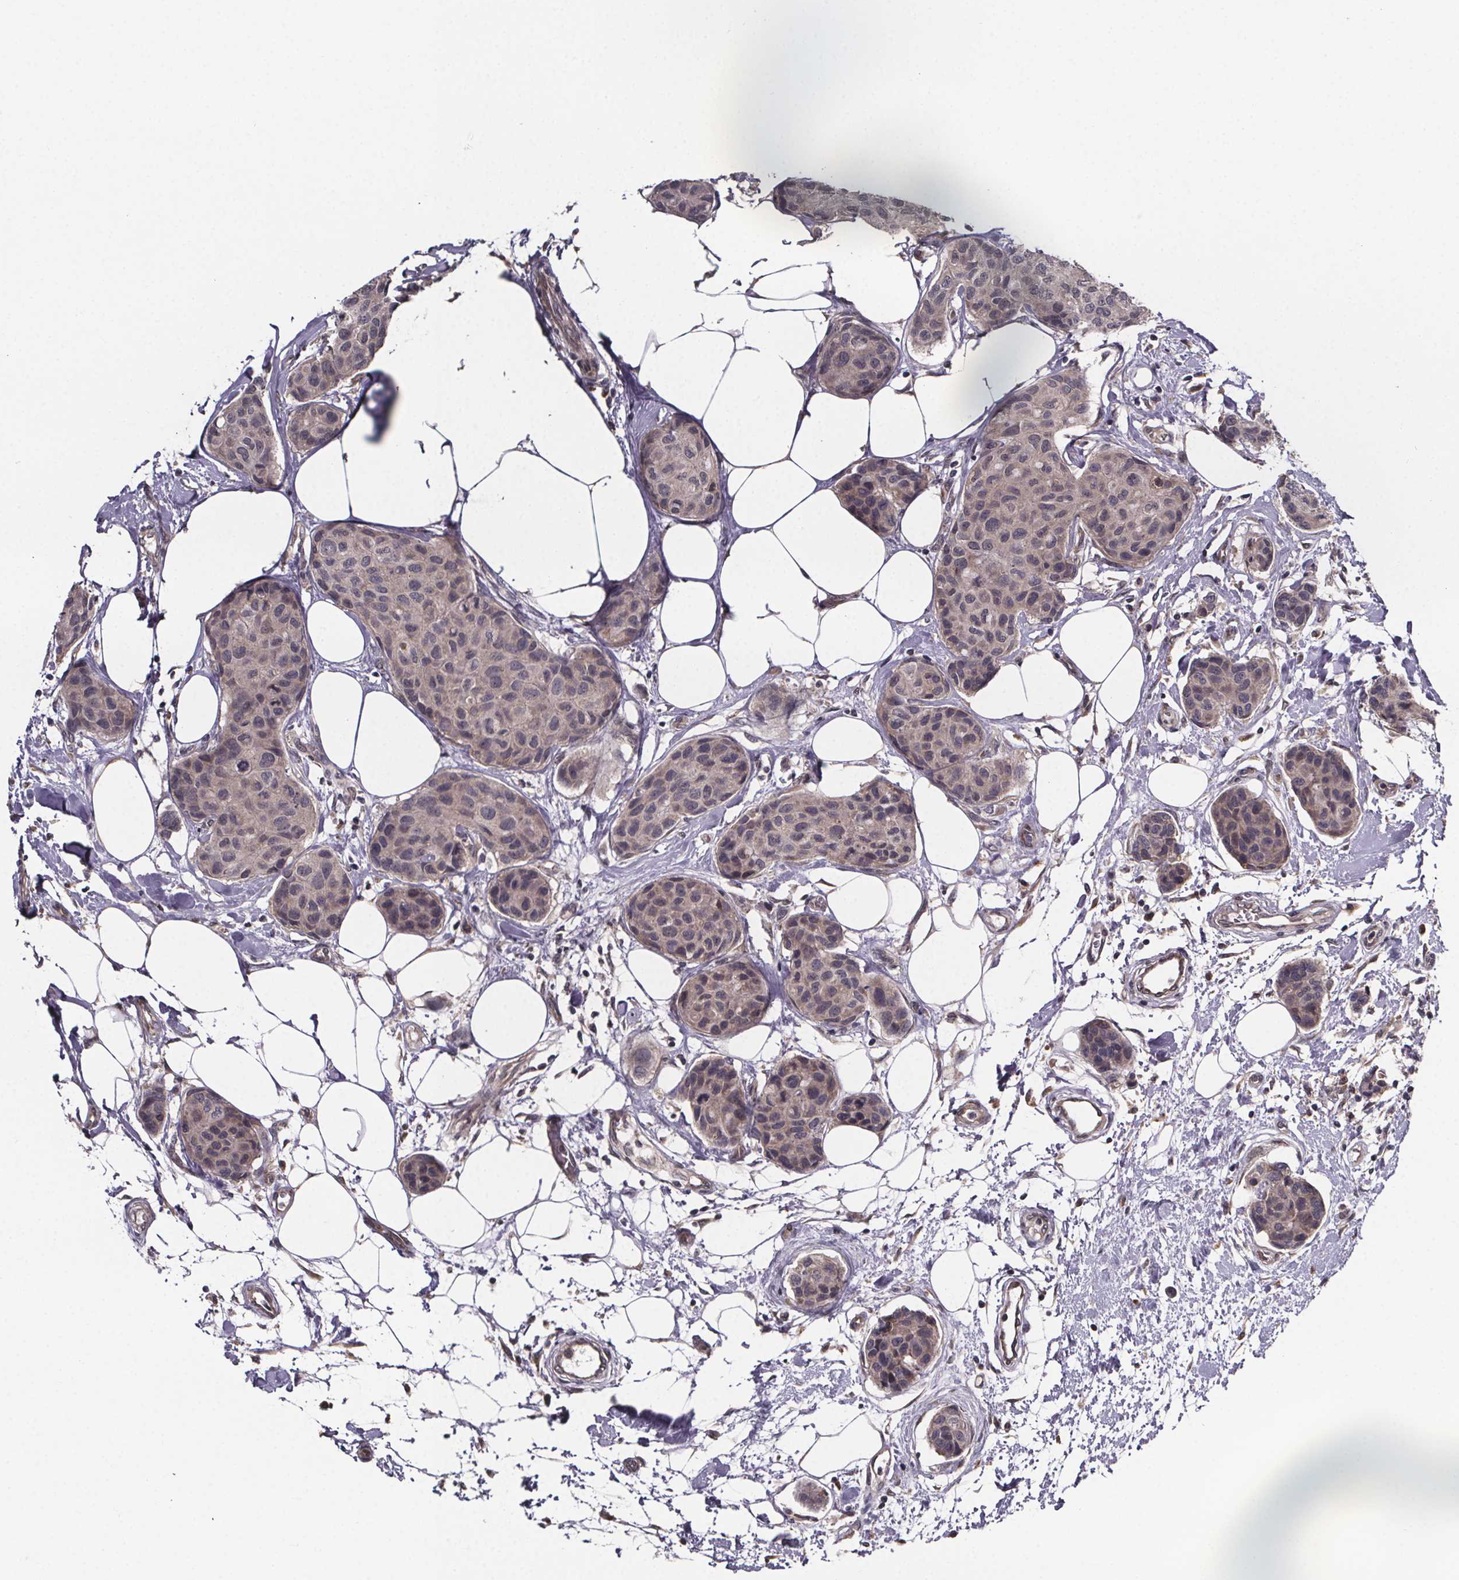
{"staining": {"intensity": "weak", "quantity": ">75%", "location": "cytoplasmic/membranous"}, "tissue": "breast cancer", "cell_type": "Tumor cells", "image_type": "cancer", "snomed": [{"axis": "morphology", "description": "Duct carcinoma"}, {"axis": "topography", "description": "Breast"}], "caption": "A brown stain highlights weak cytoplasmic/membranous positivity of a protein in breast cancer (infiltrating ductal carcinoma) tumor cells.", "gene": "SAT1", "patient": {"sex": "female", "age": 80}}